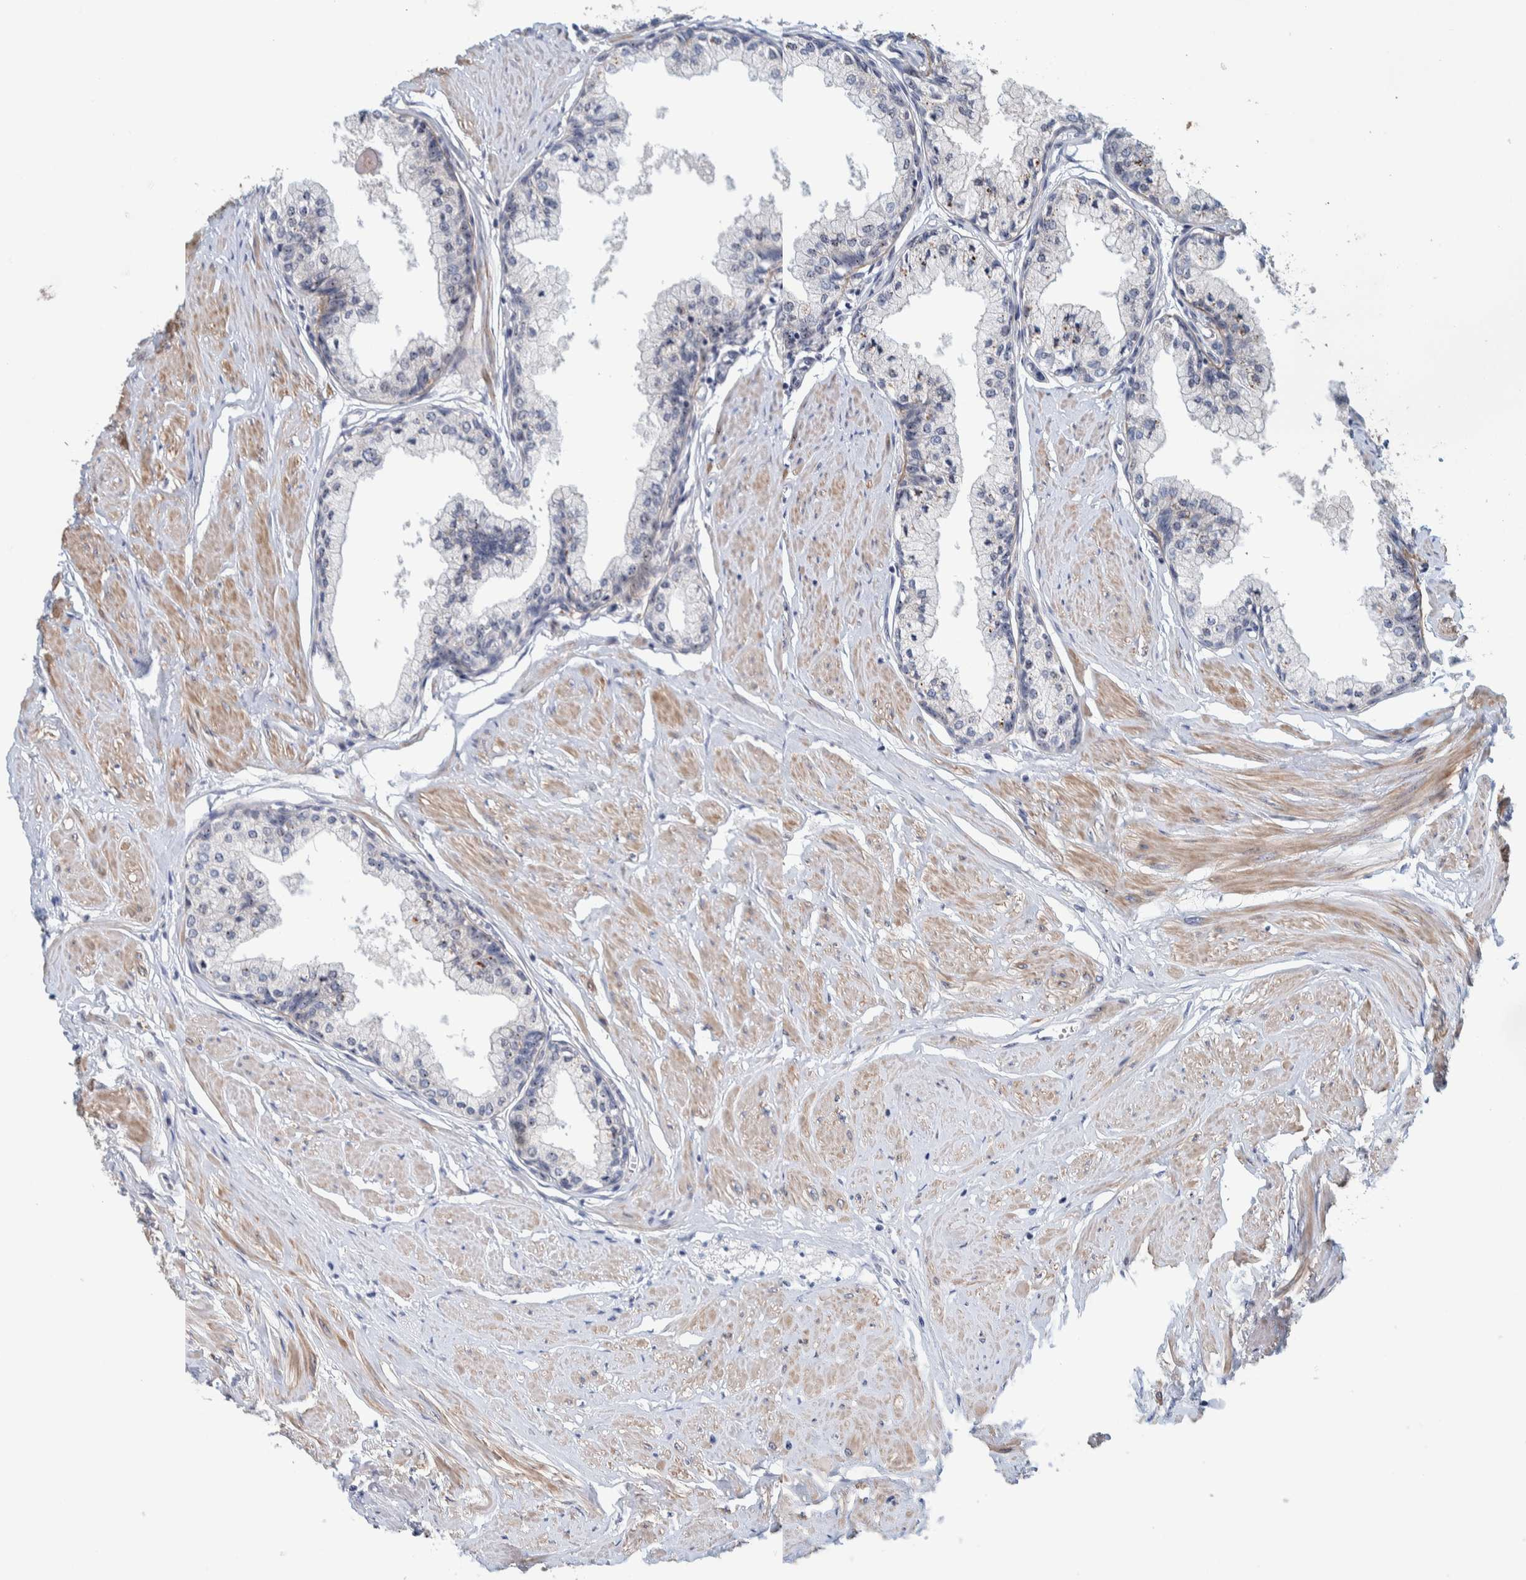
{"staining": {"intensity": "moderate", "quantity": "25%-75%", "location": "nuclear"}, "tissue": "seminal vesicle", "cell_type": "Glandular cells", "image_type": "normal", "snomed": [{"axis": "morphology", "description": "Normal tissue, NOS"}, {"axis": "topography", "description": "Prostate"}, {"axis": "topography", "description": "Seminal veicle"}], "caption": "A brown stain highlights moderate nuclear positivity of a protein in glandular cells of unremarkable human seminal vesicle. (DAB (3,3'-diaminobenzidine) IHC, brown staining for protein, blue staining for nuclei).", "gene": "NOL11", "patient": {"sex": "male", "age": 60}}